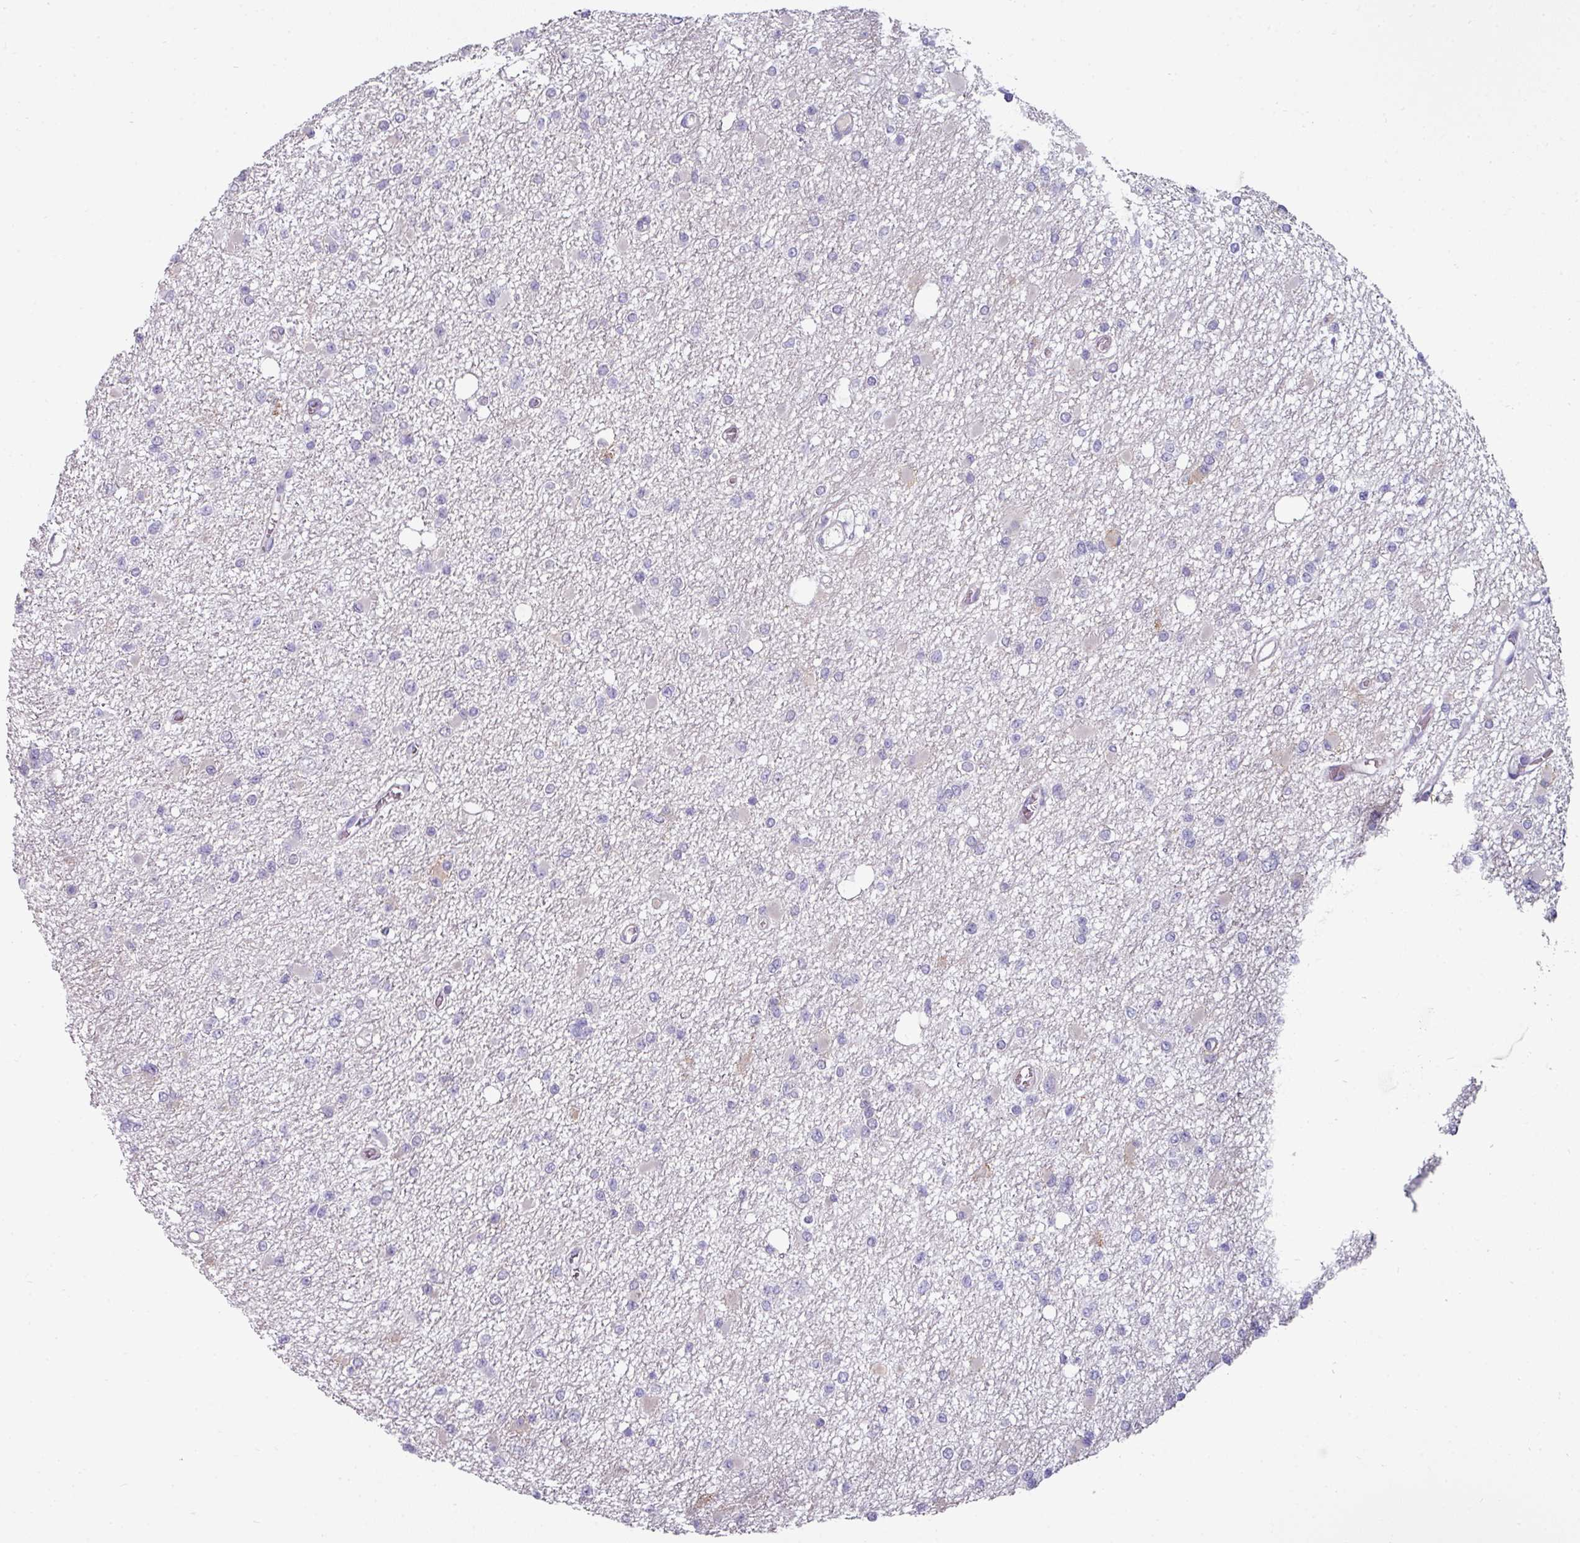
{"staining": {"intensity": "negative", "quantity": "none", "location": "none"}, "tissue": "glioma", "cell_type": "Tumor cells", "image_type": "cancer", "snomed": [{"axis": "morphology", "description": "Glioma, malignant, Low grade"}, {"axis": "topography", "description": "Brain"}], "caption": "An image of malignant glioma (low-grade) stained for a protein reveals no brown staining in tumor cells. (DAB (3,3'-diaminobenzidine) immunohistochemistry (IHC) with hematoxylin counter stain).", "gene": "EYA3", "patient": {"sex": "female", "age": 22}}